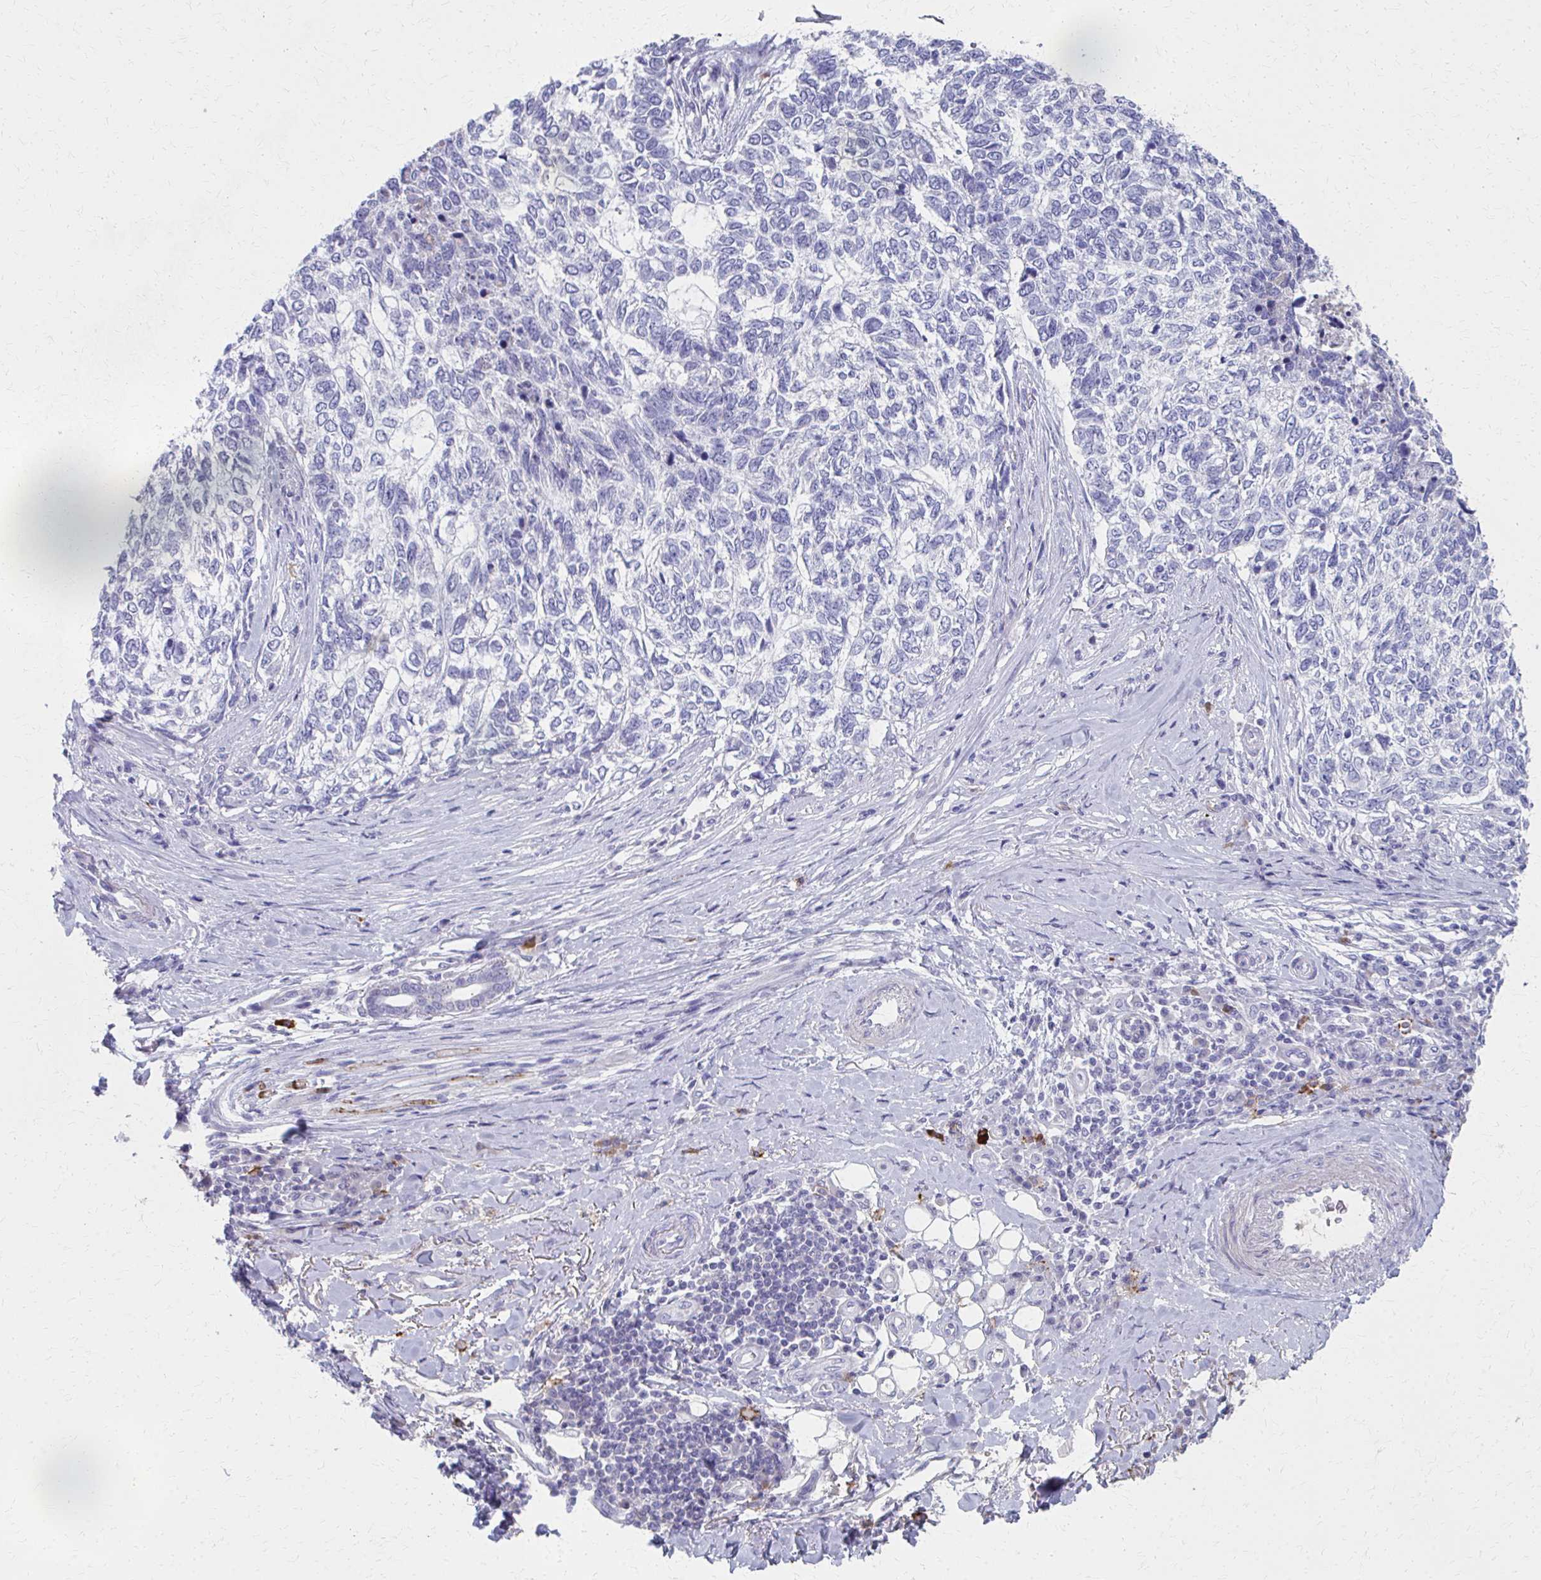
{"staining": {"intensity": "negative", "quantity": "none", "location": "none"}, "tissue": "skin cancer", "cell_type": "Tumor cells", "image_type": "cancer", "snomed": [{"axis": "morphology", "description": "Basal cell carcinoma"}, {"axis": "topography", "description": "Skin"}], "caption": "The photomicrograph demonstrates no staining of tumor cells in skin cancer (basal cell carcinoma). The staining is performed using DAB (3,3'-diaminobenzidine) brown chromogen with nuclei counter-stained in using hematoxylin.", "gene": "MS4A2", "patient": {"sex": "female", "age": 65}}